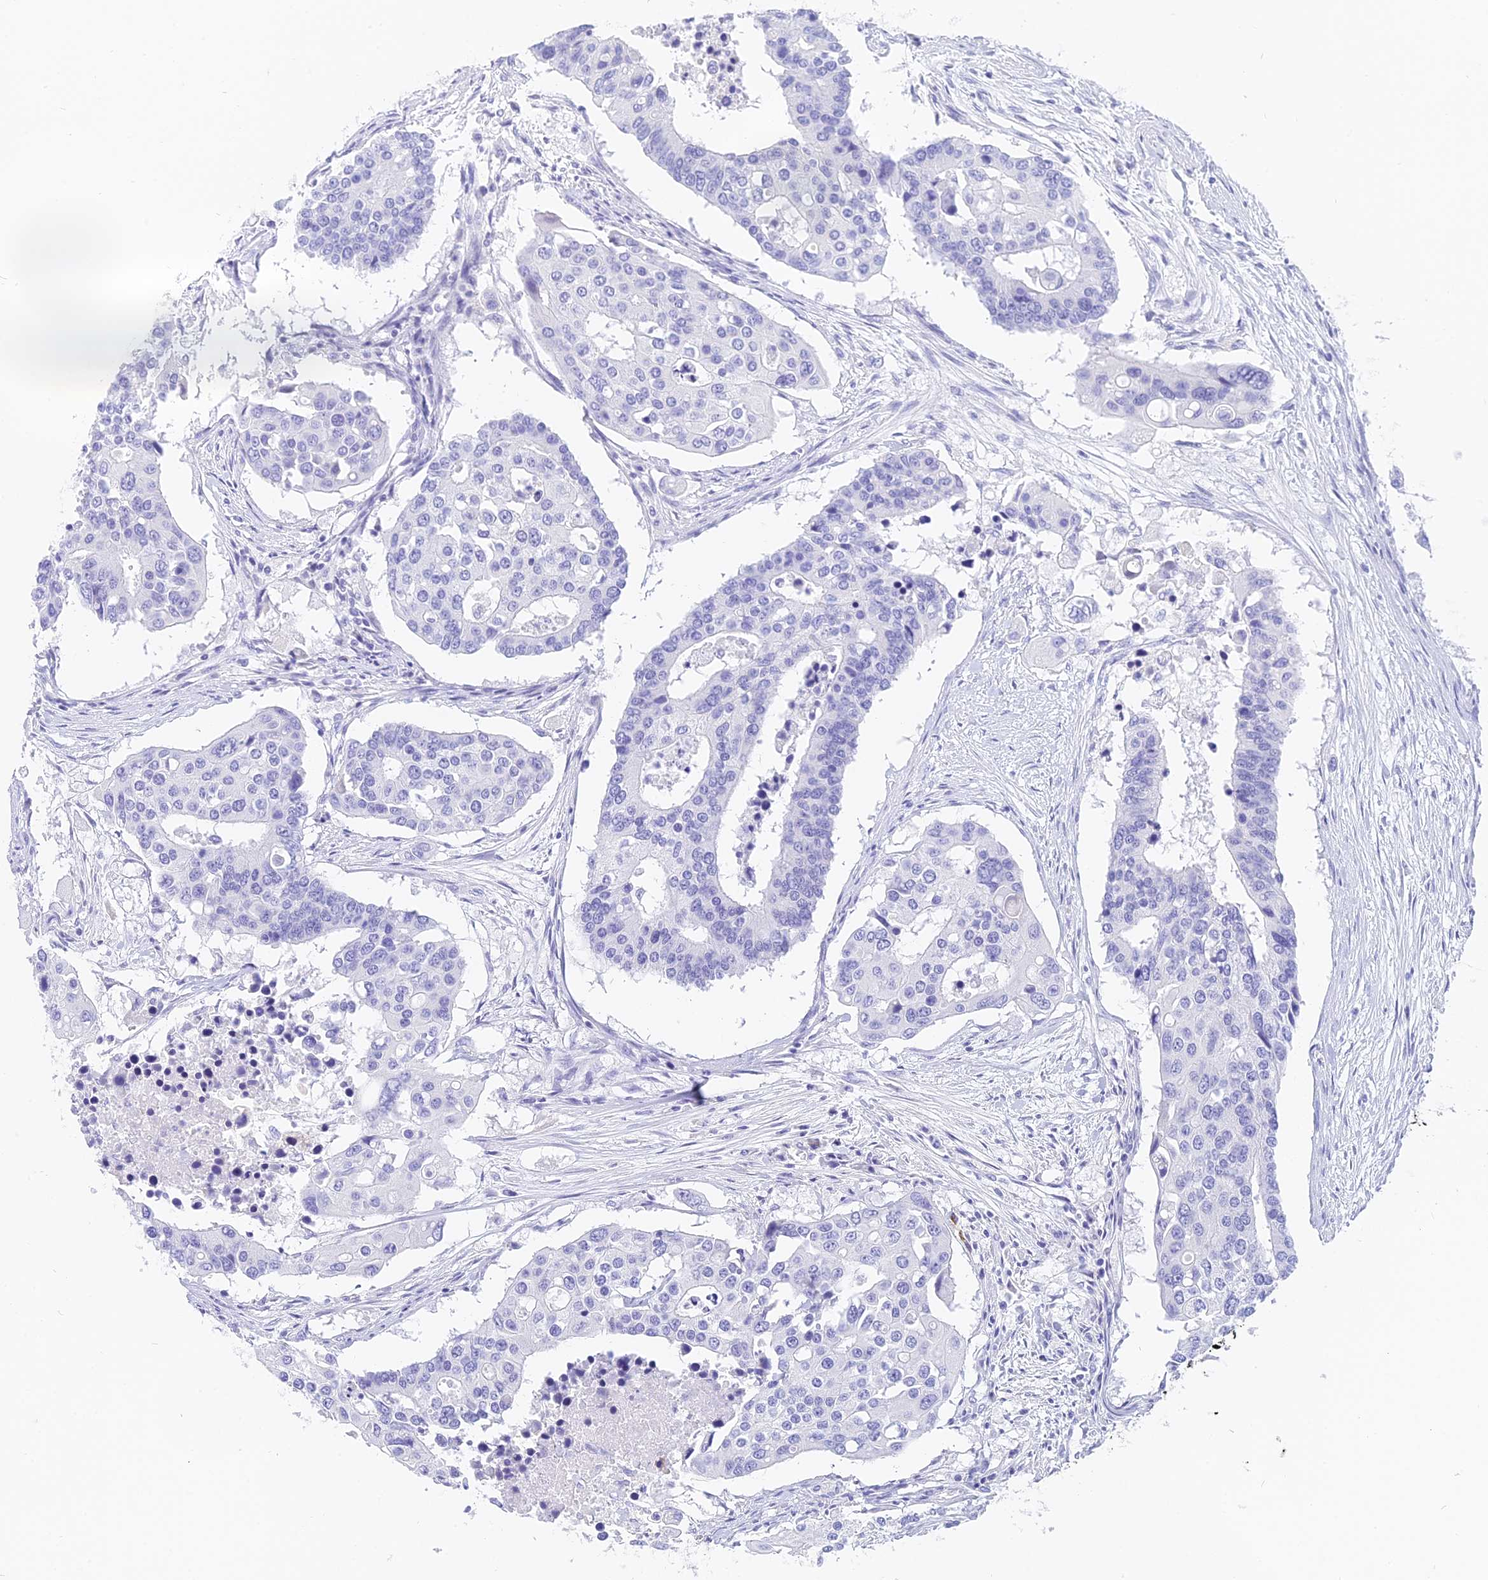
{"staining": {"intensity": "negative", "quantity": "none", "location": "none"}, "tissue": "colorectal cancer", "cell_type": "Tumor cells", "image_type": "cancer", "snomed": [{"axis": "morphology", "description": "Adenocarcinoma, NOS"}, {"axis": "topography", "description": "Colon"}], "caption": "This micrograph is of colorectal cancer stained with immunohistochemistry (IHC) to label a protein in brown with the nuclei are counter-stained blue. There is no expression in tumor cells.", "gene": "SLC36A2", "patient": {"sex": "male", "age": 77}}